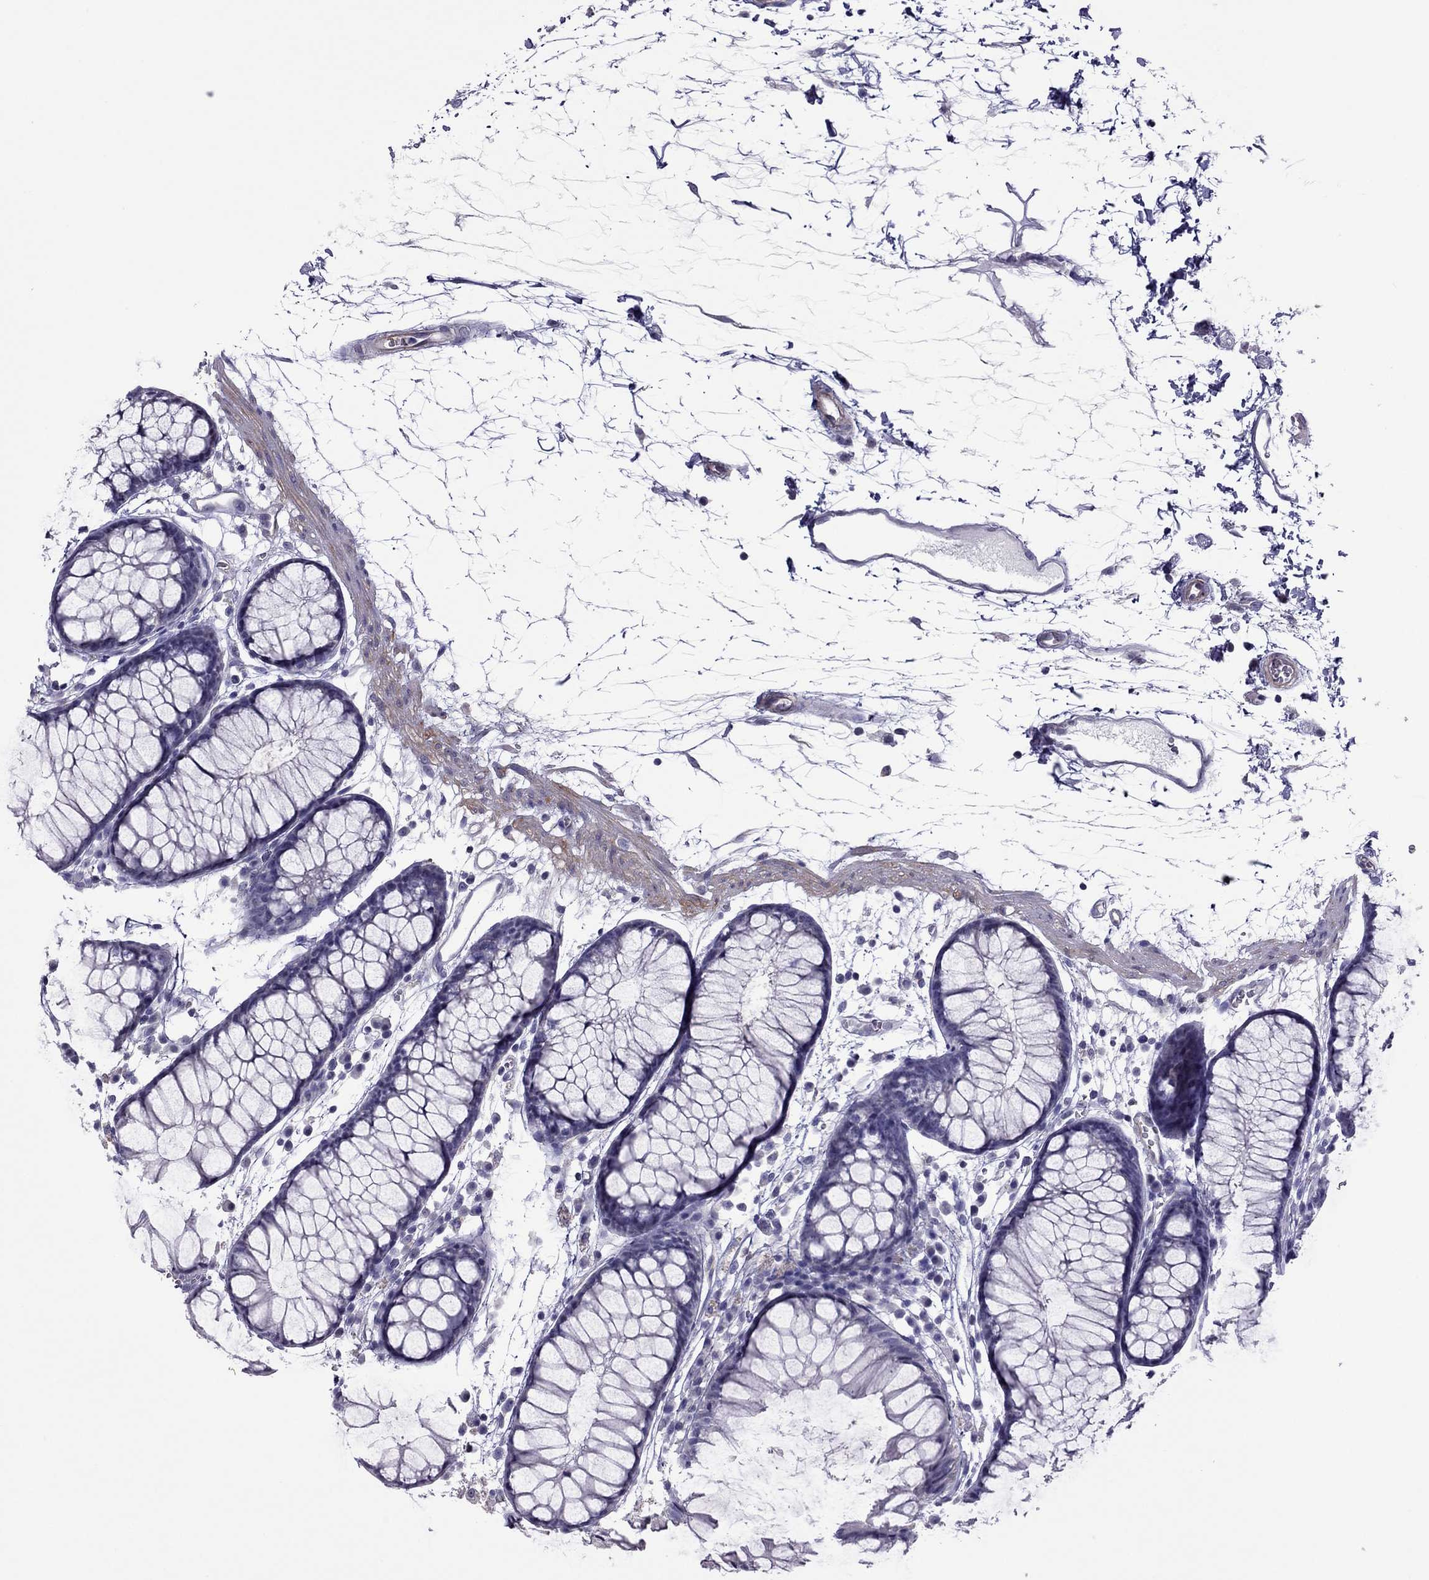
{"staining": {"intensity": "negative", "quantity": "none", "location": "none"}, "tissue": "colon", "cell_type": "Endothelial cells", "image_type": "normal", "snomed": [{"axis": "morphology", "description": "Normal tissue, NOS"}, {"axis": "morphology", "description": "Adenocarcinoma, NOS"}, {"axis": "topography", "description": "Colon"}], "caption": "The photomicrograph displays no staining of endothelial cells in unremarkable colon. (DAB immunohistochemistry (IHC), high magnification).", "gene": "SLC16A8", "patient": {"sex": "male", "age": 65}}